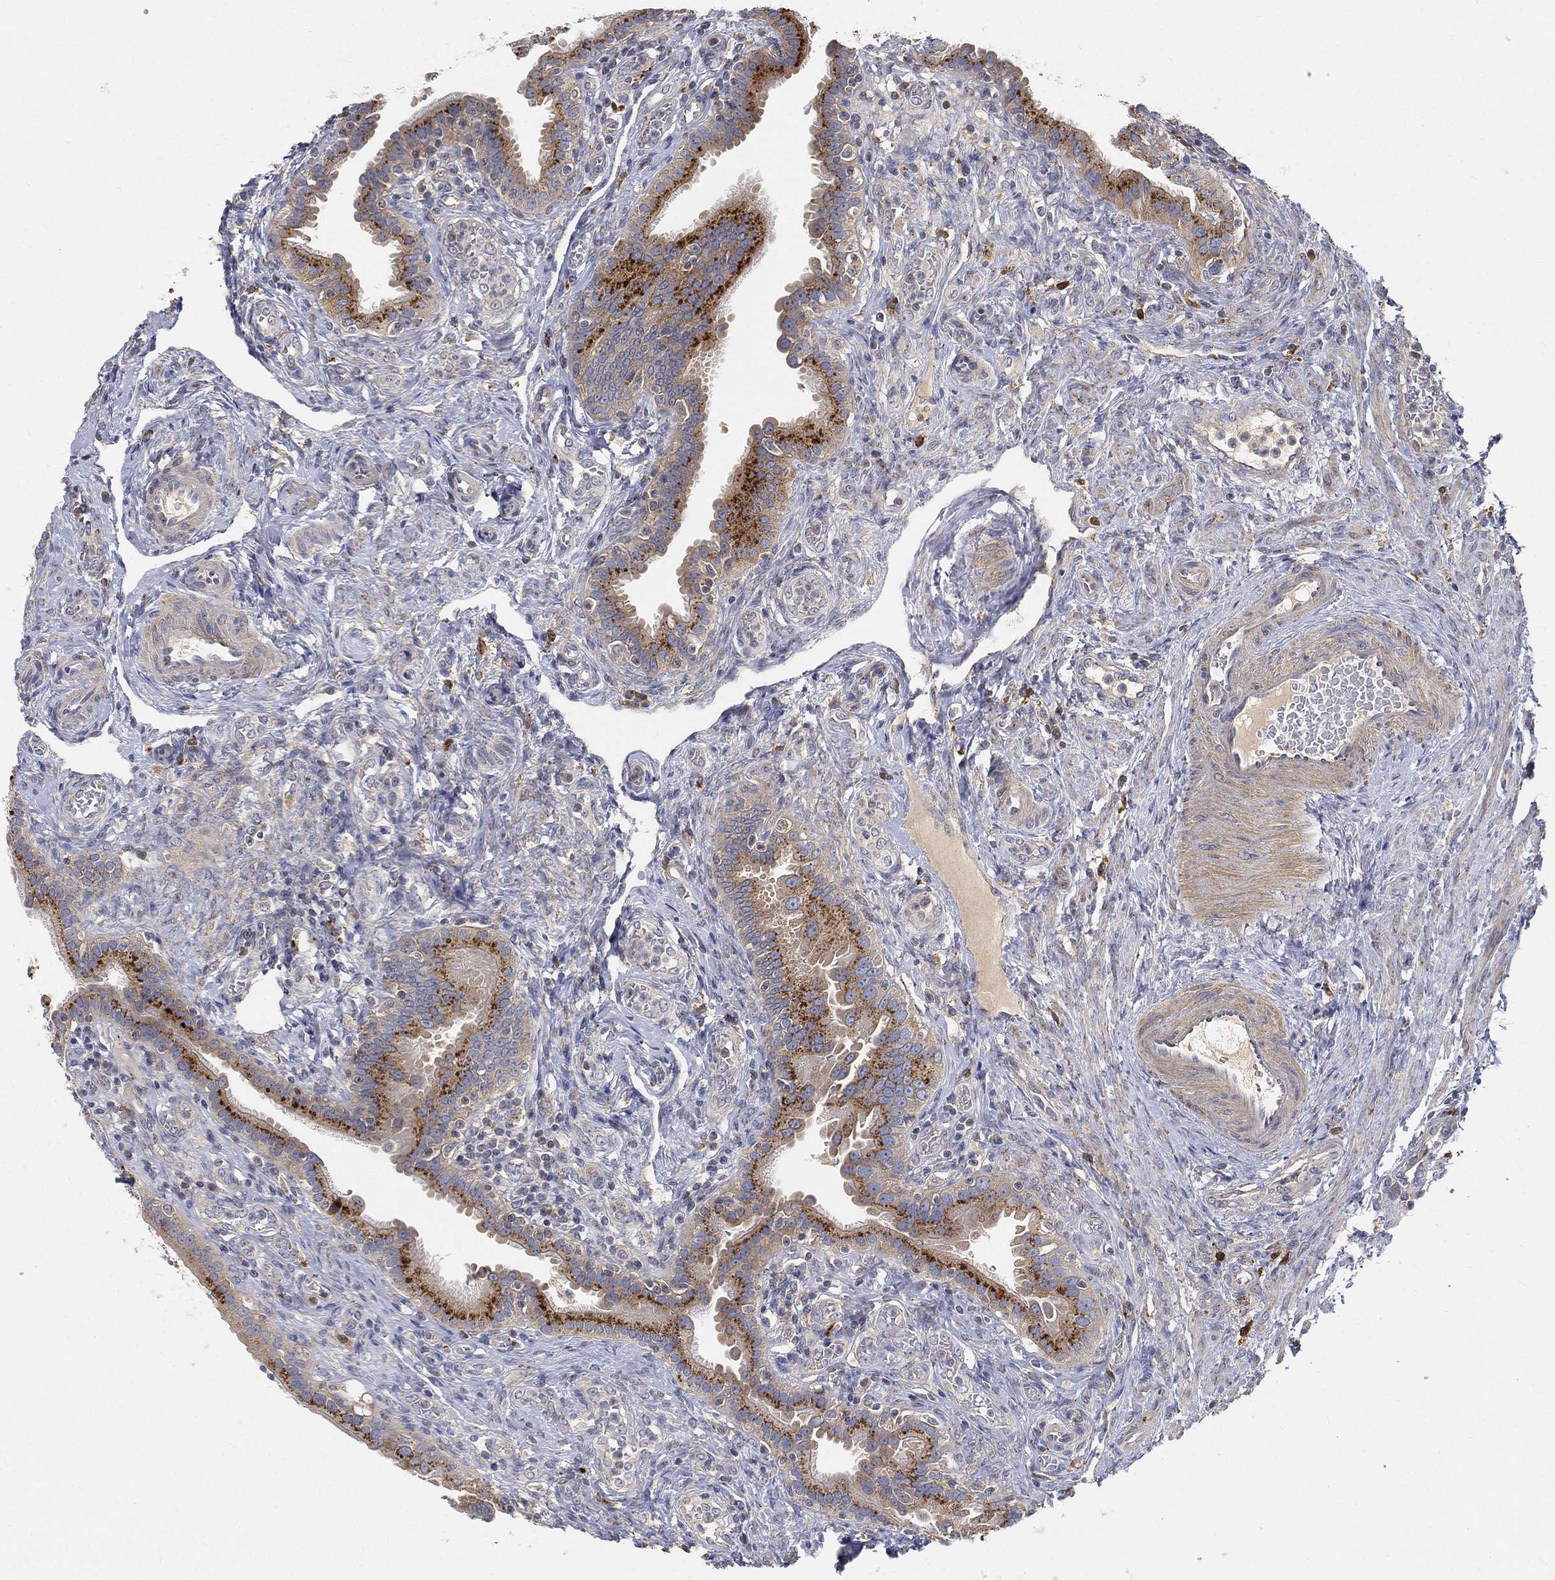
{"staining": {"intensity": "strong", "quantity": ">75%", "location": "cytoplasmic/membranous"}, "tissue": "fallopian tube", "cell_type": "Glandular cells", "image_type": "normal", "snomed": [{"axis": "morphology", "description": "Normal tissue, NOS"}, {"axis": "topography", "description": "Fallopian tube"}], "caption": "Brown immunohistochemical staining in benign human fallopian tube exhibits strong cytoplasmic/membranous staining in about >75% of glandular cells.", "gene": "CTSL", "patient": {"sex": "female", "age": 41}}